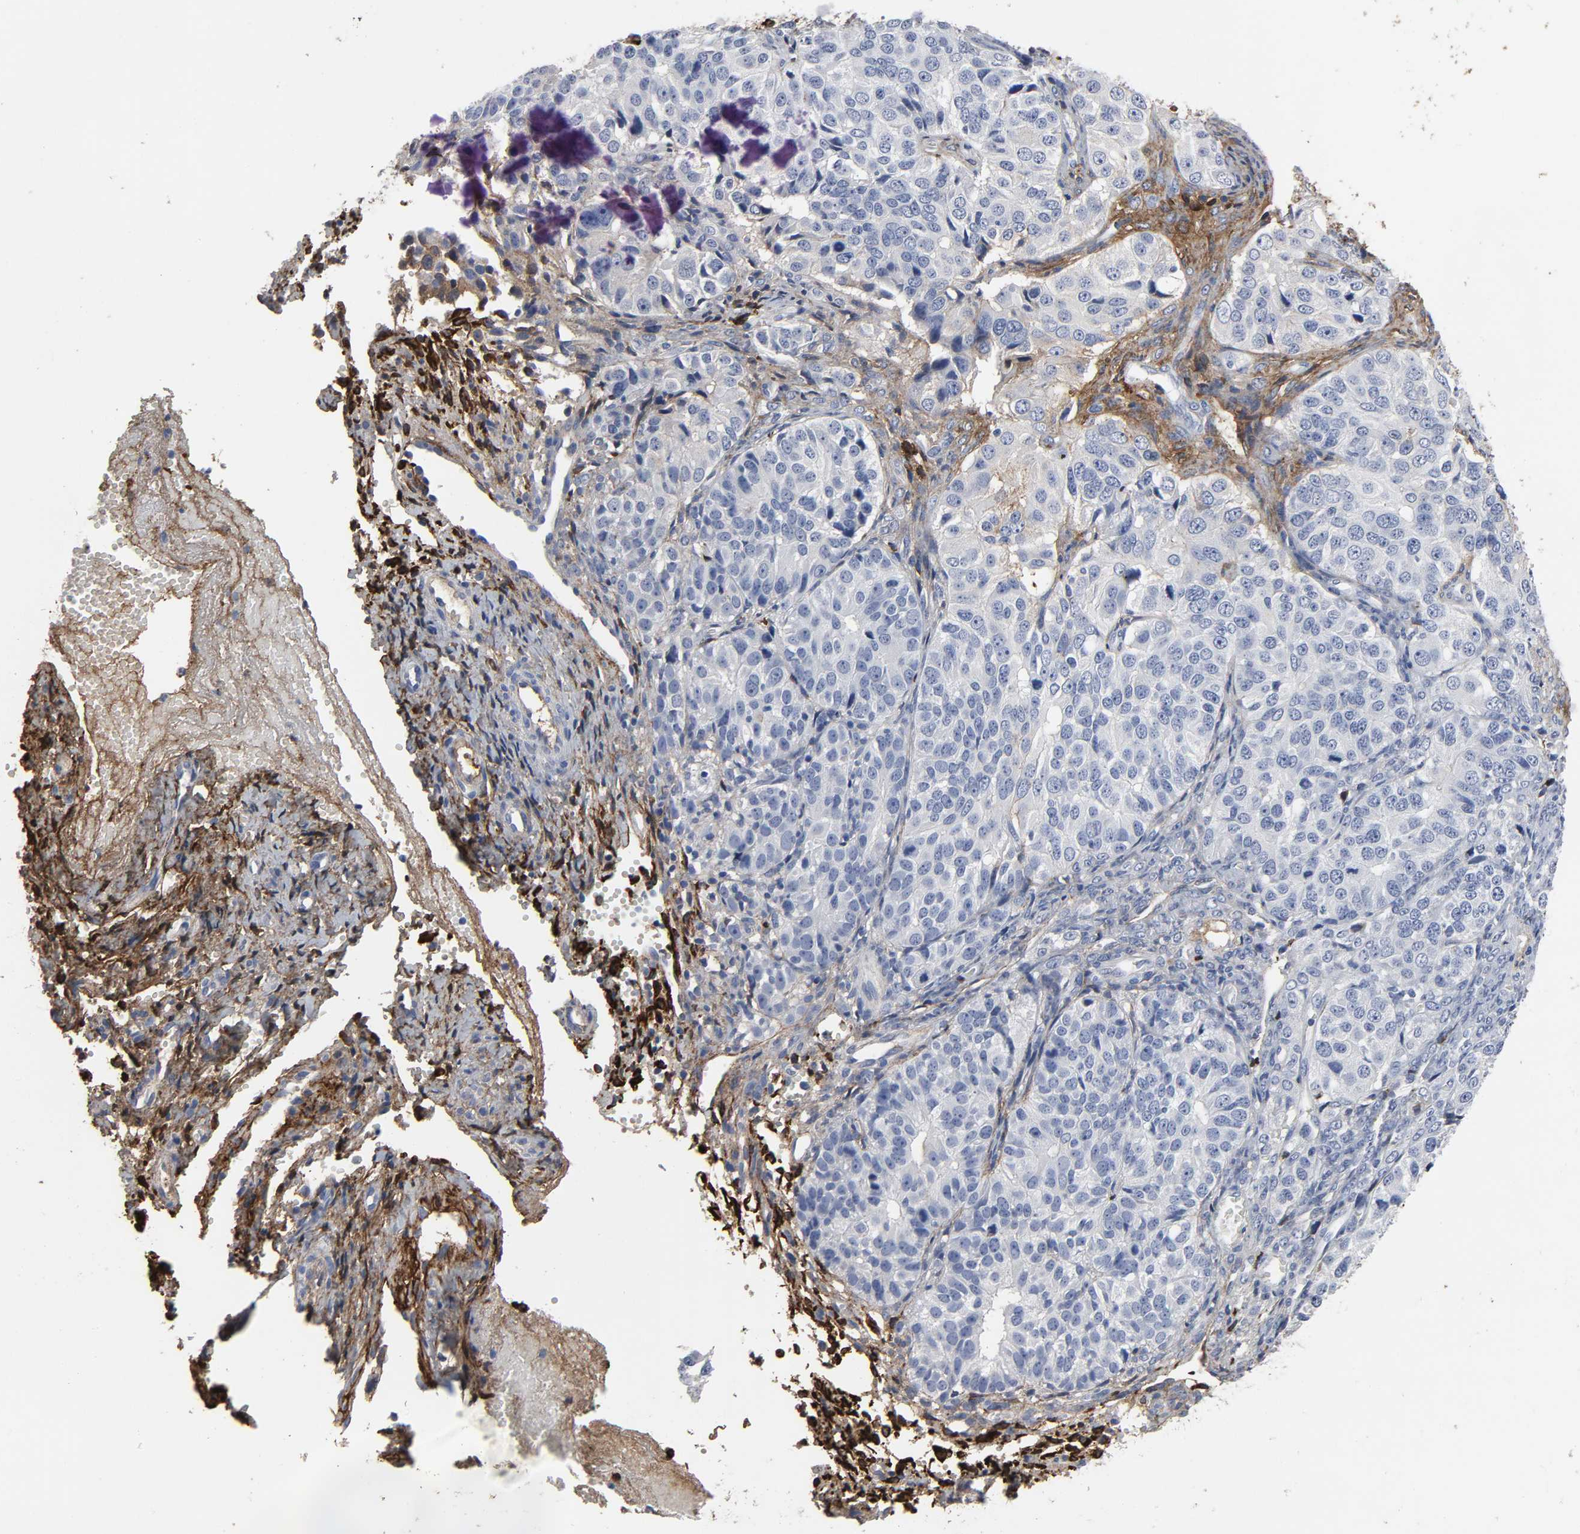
{"staining": {"intensity": "negative", "quantity": "none", "location": "none"}, "tissue": "ovarian cancer", "cell_type": "Tumor cells", "image_type": "cancer", "snomed": [{"axis": "morphology", "description": "Carcinoma, endometroid"}, {"axis": "topography", "description": "Ovary"}], "caption": "An immunohistochemistry histopathology image of endometroid carcinoma (ovarian) is shown. There is no staining in tumor cells of endometroid carcinoma (ovarian).", "gene": "FBLN1", "patient": {"sex": "female", "age": 51}}